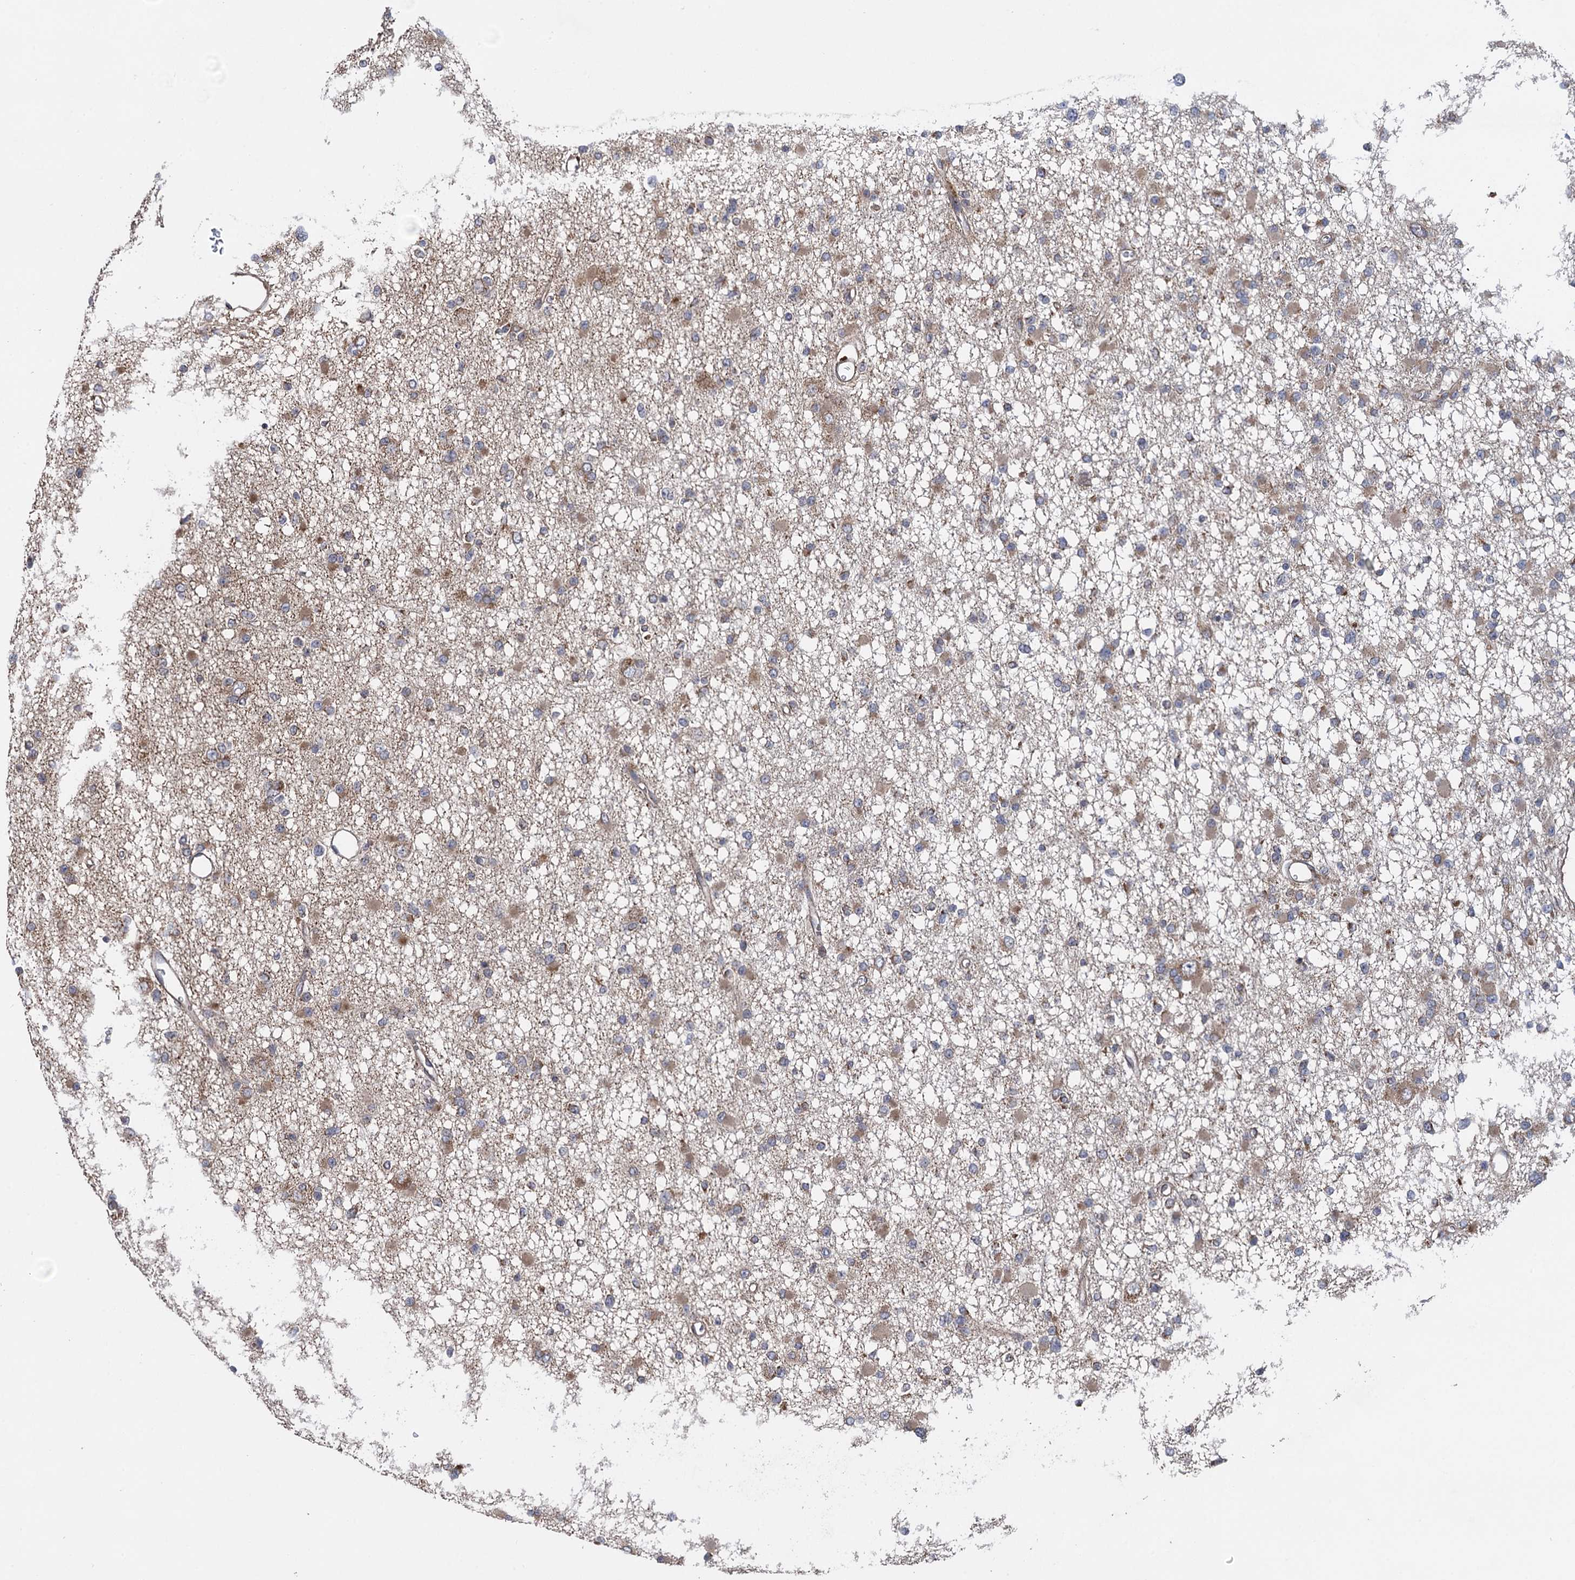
{"staining": {"intensity": "weak", "quantity": "25%-75%", "location": "cytoplasmic/membranous"}, "tissue": "glioma", "cell_type": "Tumor cells", "image_type": "cancer", "snomed": [{"axis": "morphology", "description": "Glioma, malignant, Low grade"}, {"axis": "topography", "description": "Brain"}], "caption": "This image shows malignant glioma (low-grade) stained with immunohistochemistry to label a protein in brown. The cytoplasmic/membranous of tumor cells show weak positivity for the protein. Nuclei are counter-stained blue.", "gene": "HAUS1", "patient": {"sex": "female", "age": 22}}